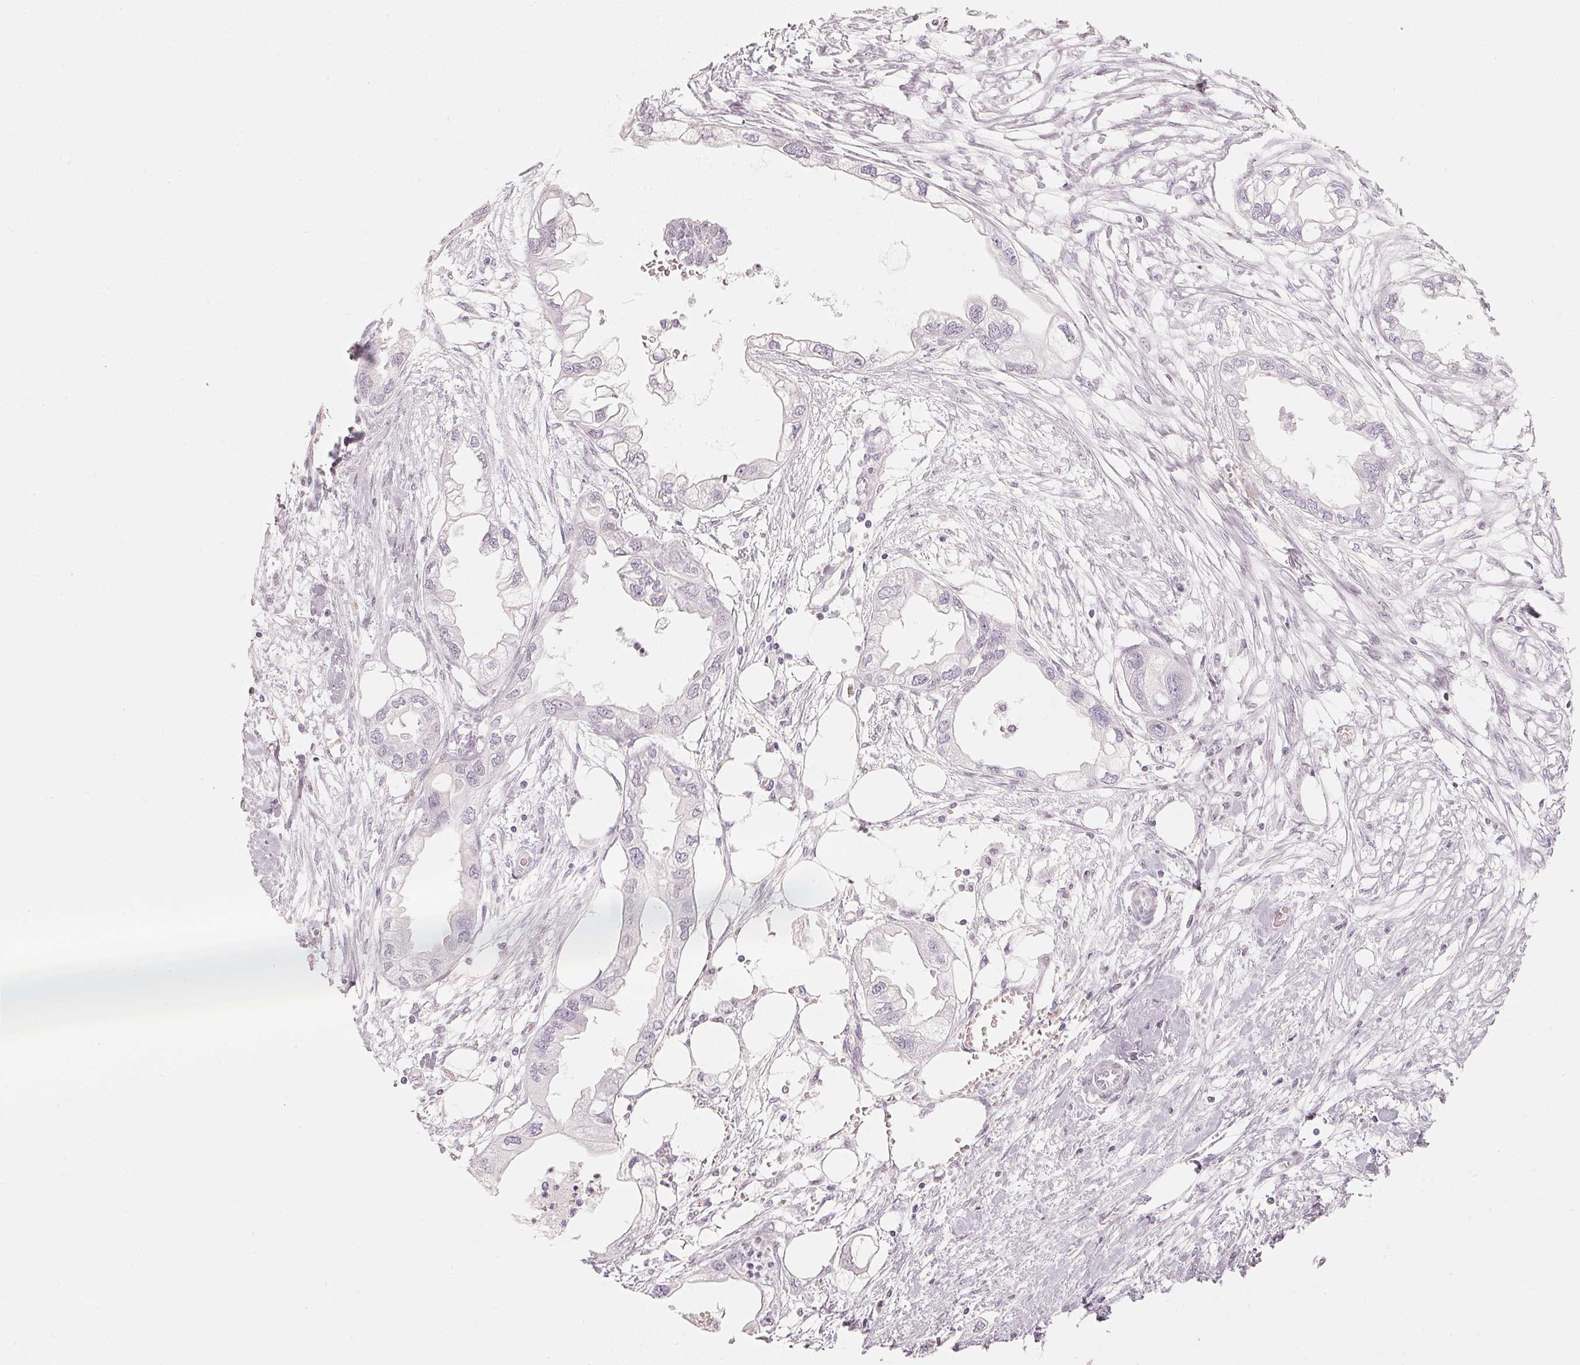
{"staining": {"intensity": "negative", "quantity": "none", "location": "none"}, "tissue": "endometrial cancer", "cell_type": "Tumor cells", "image_type": "cancer", "snomed": [{"axis": "morphology", "description": "Adenocarcinoma, NOS"}, {"axis": "morphology", "description": "Adenocarcinoma, metastatic, NOS"}, {"axis": "topography", "description": "Adipose tissue"}, {"axis": "topography", "description": "Endometrium"}], "caption": "IHC of human endometrial metastatic adenocarcinoma displays no positivity in tumor cells.", "gene": "SLC22A8", "patient": {"sex": "female", "age": 67}}